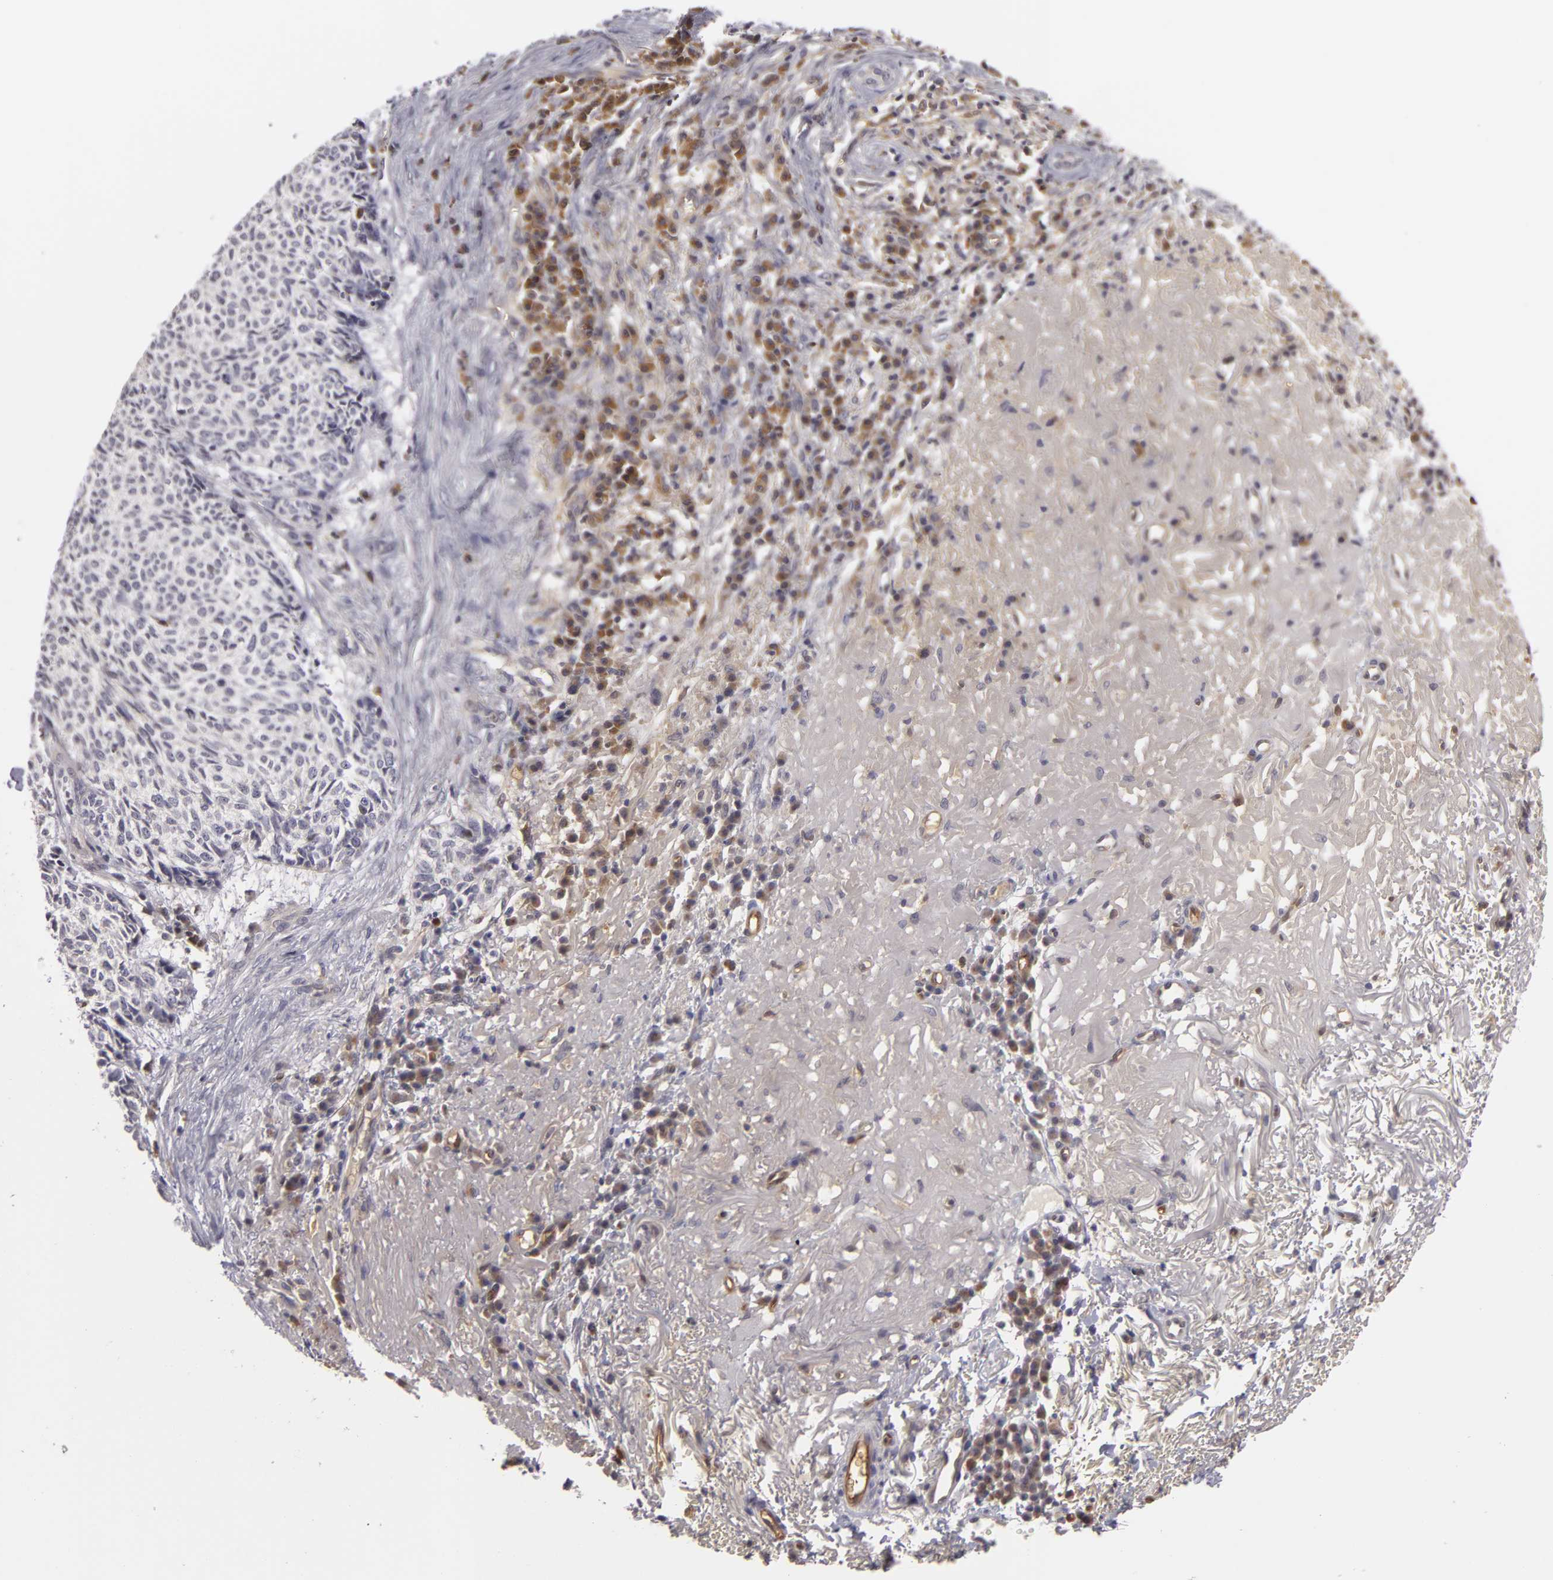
{"staining": {"intensity": "negative", "quantity": "none", "location": "none"}, "tissue": "skin cancer", "cell_type": "Tumor cells", "image_type": "cancer", "snomed": [{"axis": "morphology", "description": "Basal cell carcinoma"}, {"axis": "topography", "description": "Skin"}], "caption": "High magnification brightfield microscopy of basal cell carcinoma (skin) stained with DAB (3,3'-diaminobenzidine) (brown) and counterstained with hematoxylin (blue): tumor cells show no significant positivity.", "gene": "ZNF229", "patient": {"sex": "female", "age": 89}}